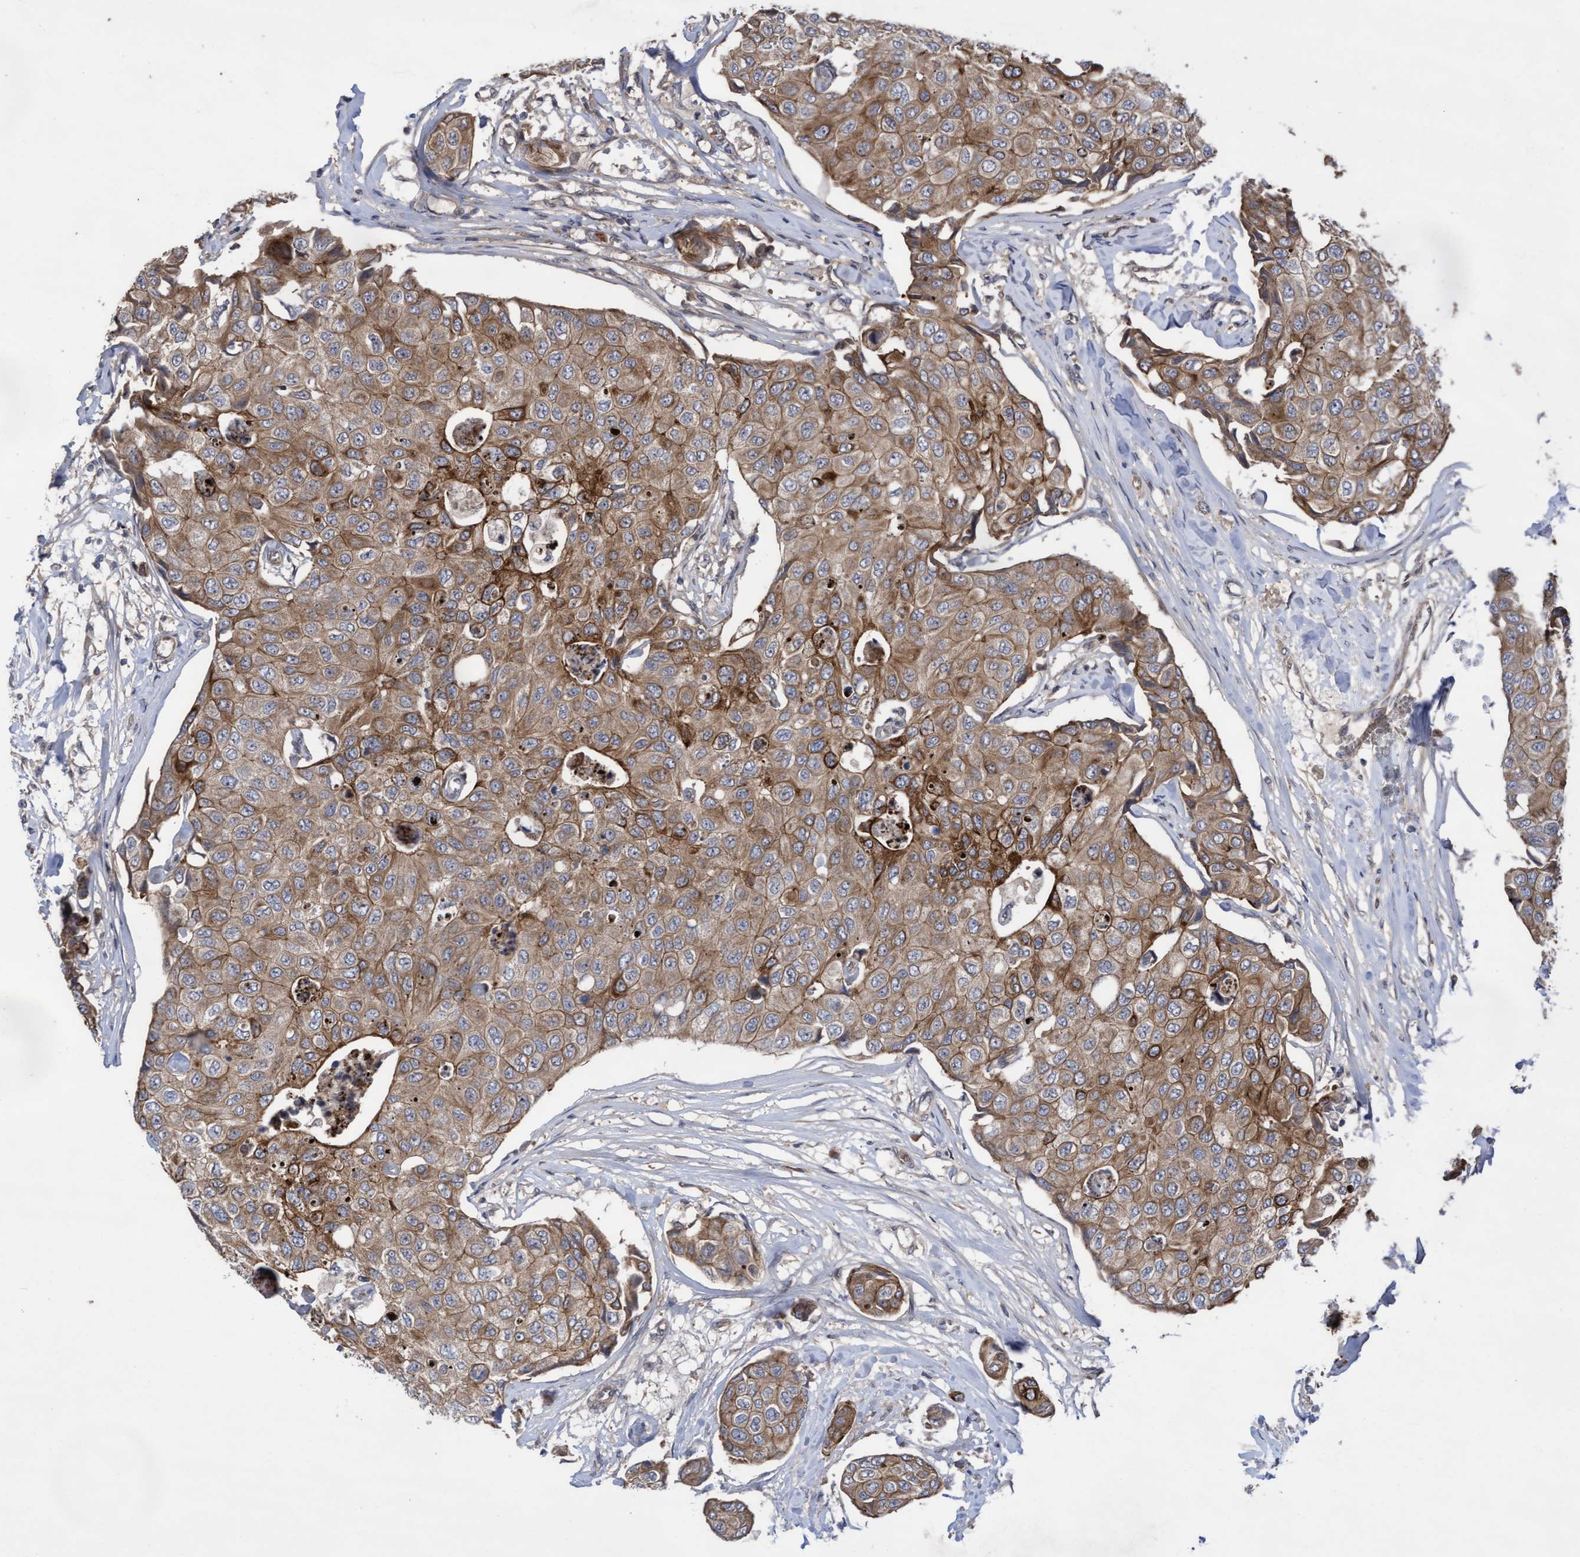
{"staining": {"intensity": "moderate", "quantity": ">75%", "location": "cytoplasmic/membranous"}, "tissue": "breast cancer", "cell_type": "Tumor cells", "image_type": "cancer", "snomed": [{"axis": "morphology", "description": "Duct carcinoma"}, {"axis": "topography", "description": "Breast"}], "caption": "IHC staining of breast cancer (infiltrating ductal carcinoma), which reveals medium levels of moderate cytoplasmic/membranous expression in approximately >75% of tumor cells indicating moderate cytoplasmic/membranous protein staining. The staining was performed using DAB (brown) for protein detection and nuclei were counterstained in hematoxylin (blue).", "gene": "COBL", "patient": {"sex": "female", "age": 80}}